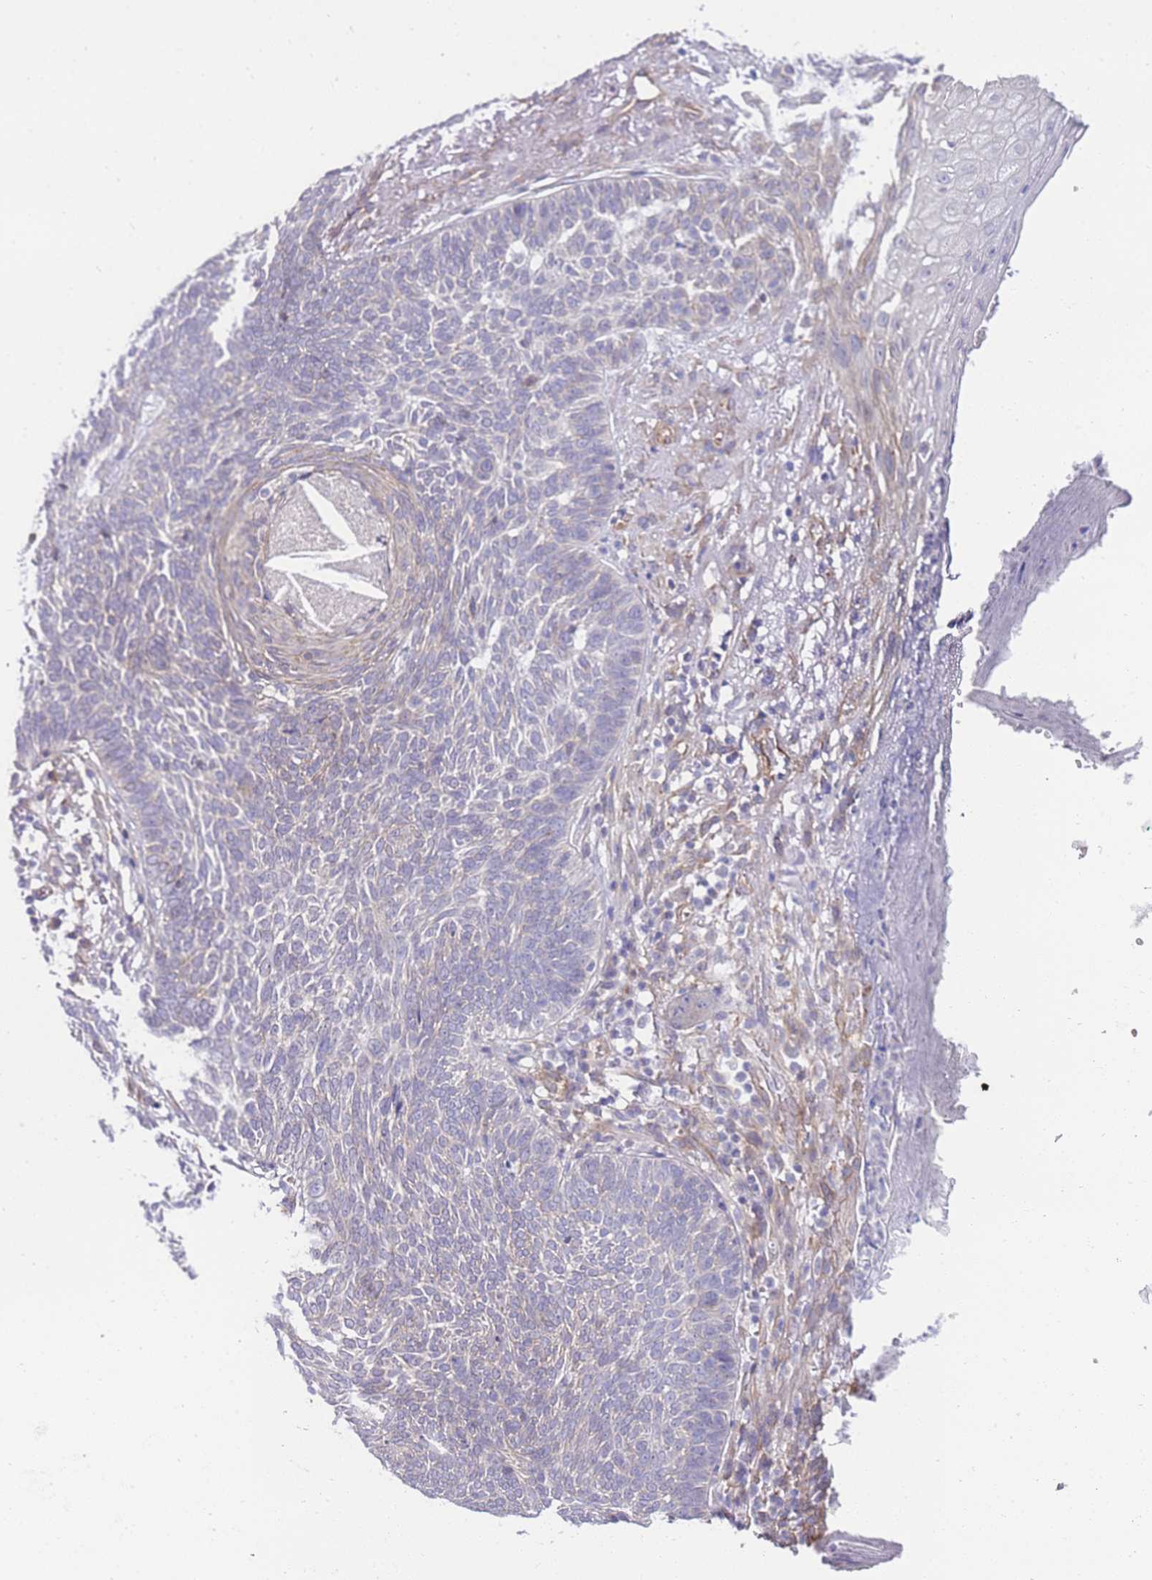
{"staining": {"intensity": "negative", "quantity": "none", "location": "none"}, "tissue": "skin cancer", "cell_type": "Tumor cells", "image_type": "cancer", "snomed": [{"axis": "morphology", "description": "Normal tissue, NOS"}, {"axis": "morphology", "description": "Basal cell carcinoma"}, {"axis": "topography", "description": "Skin"}], "caption": "Tumor cells show no significant positivity in basal cell carcinoma (skin). Brightfield microscopy of immunohistochemistry stained with DAB (brown) and hematoxylin (blue), captured at high magnification.", "gene": "PDCD7", "patient": {"sex": "male", "age": 64}}